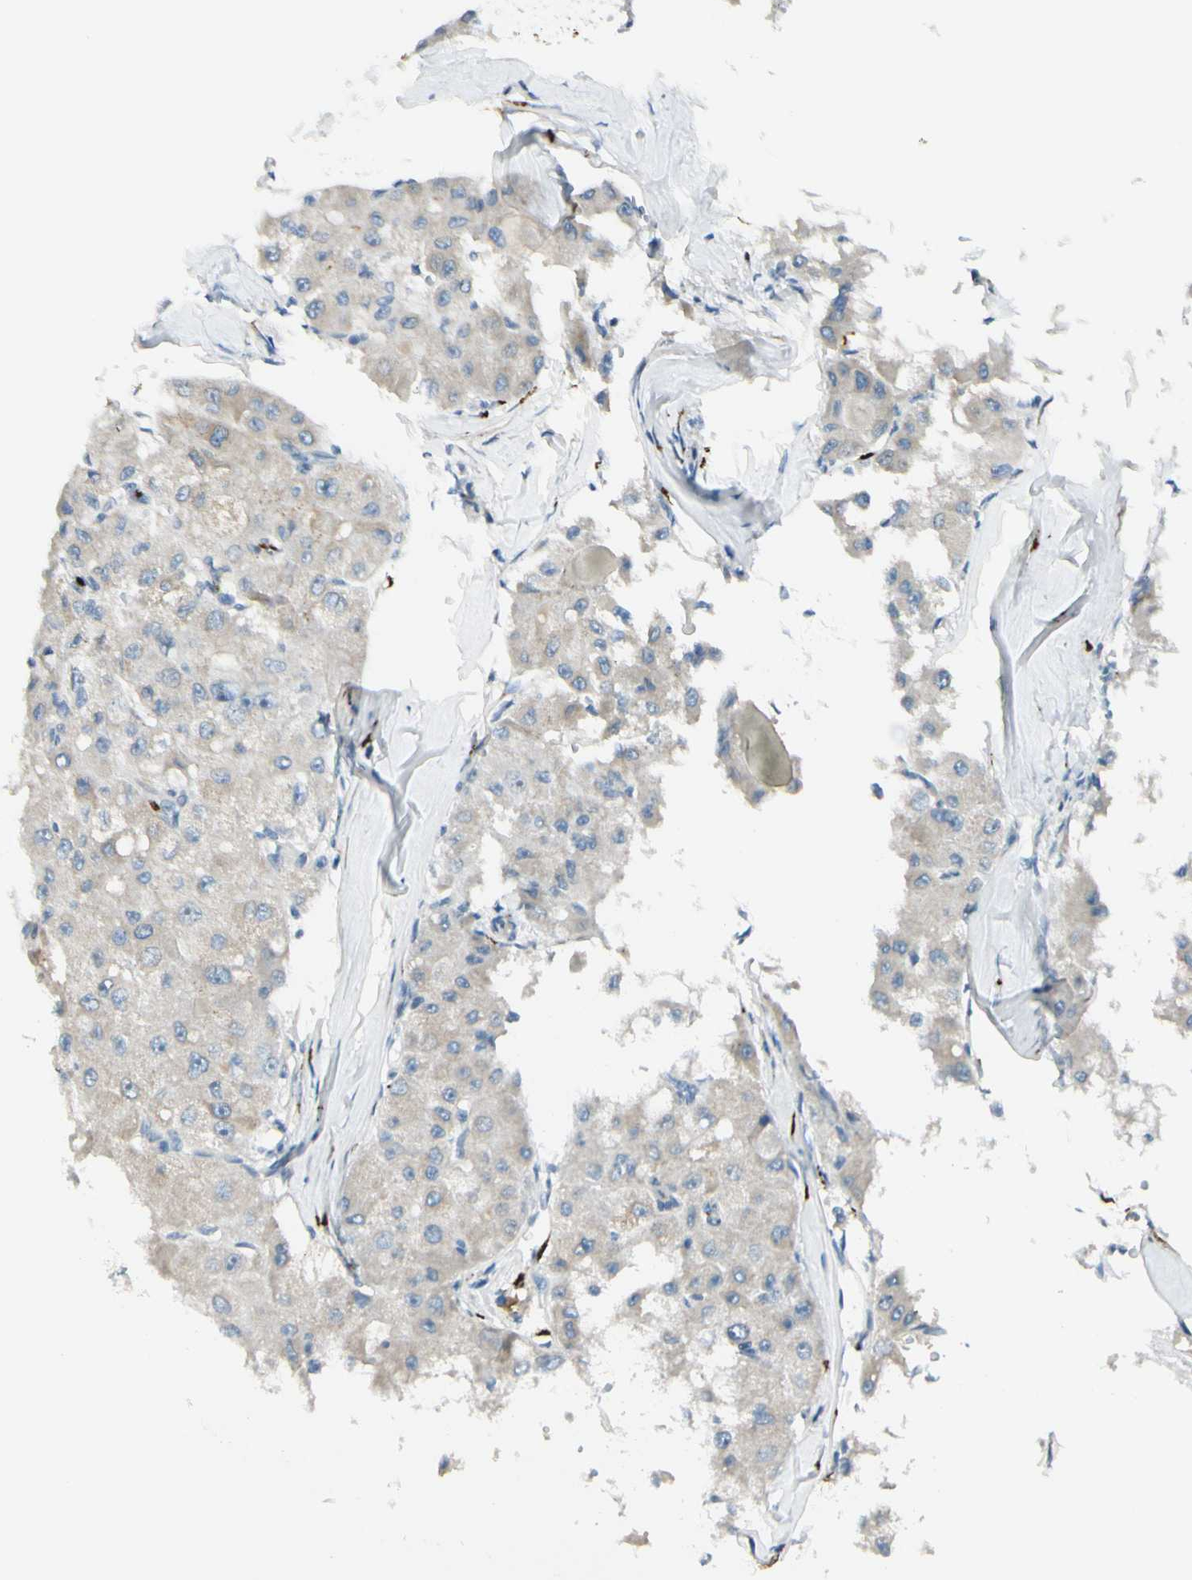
{"staining": {"intensity": "moderate", "quantity": "25%-75%", "location": "cytoplasmic/membranous"}, "tissue": "liver cancer", "cell_type": "Tumor cells", "image_type": "cancer", "snomed": [{"axis": "morphology", "description": "Carcinoma, Hepatocellular, NOS"}, {"axis": "topography", "description": "Liver"}], "caption": "Protein expression analysis of liver cancer (hepatocellular carcinoma) demonstrates moderate cytoplasmic/membranous staining in approximately 25%-75% of tumor cells.", "gene": "GALNT5", "patient": {"sex": "male", "age": 80}}